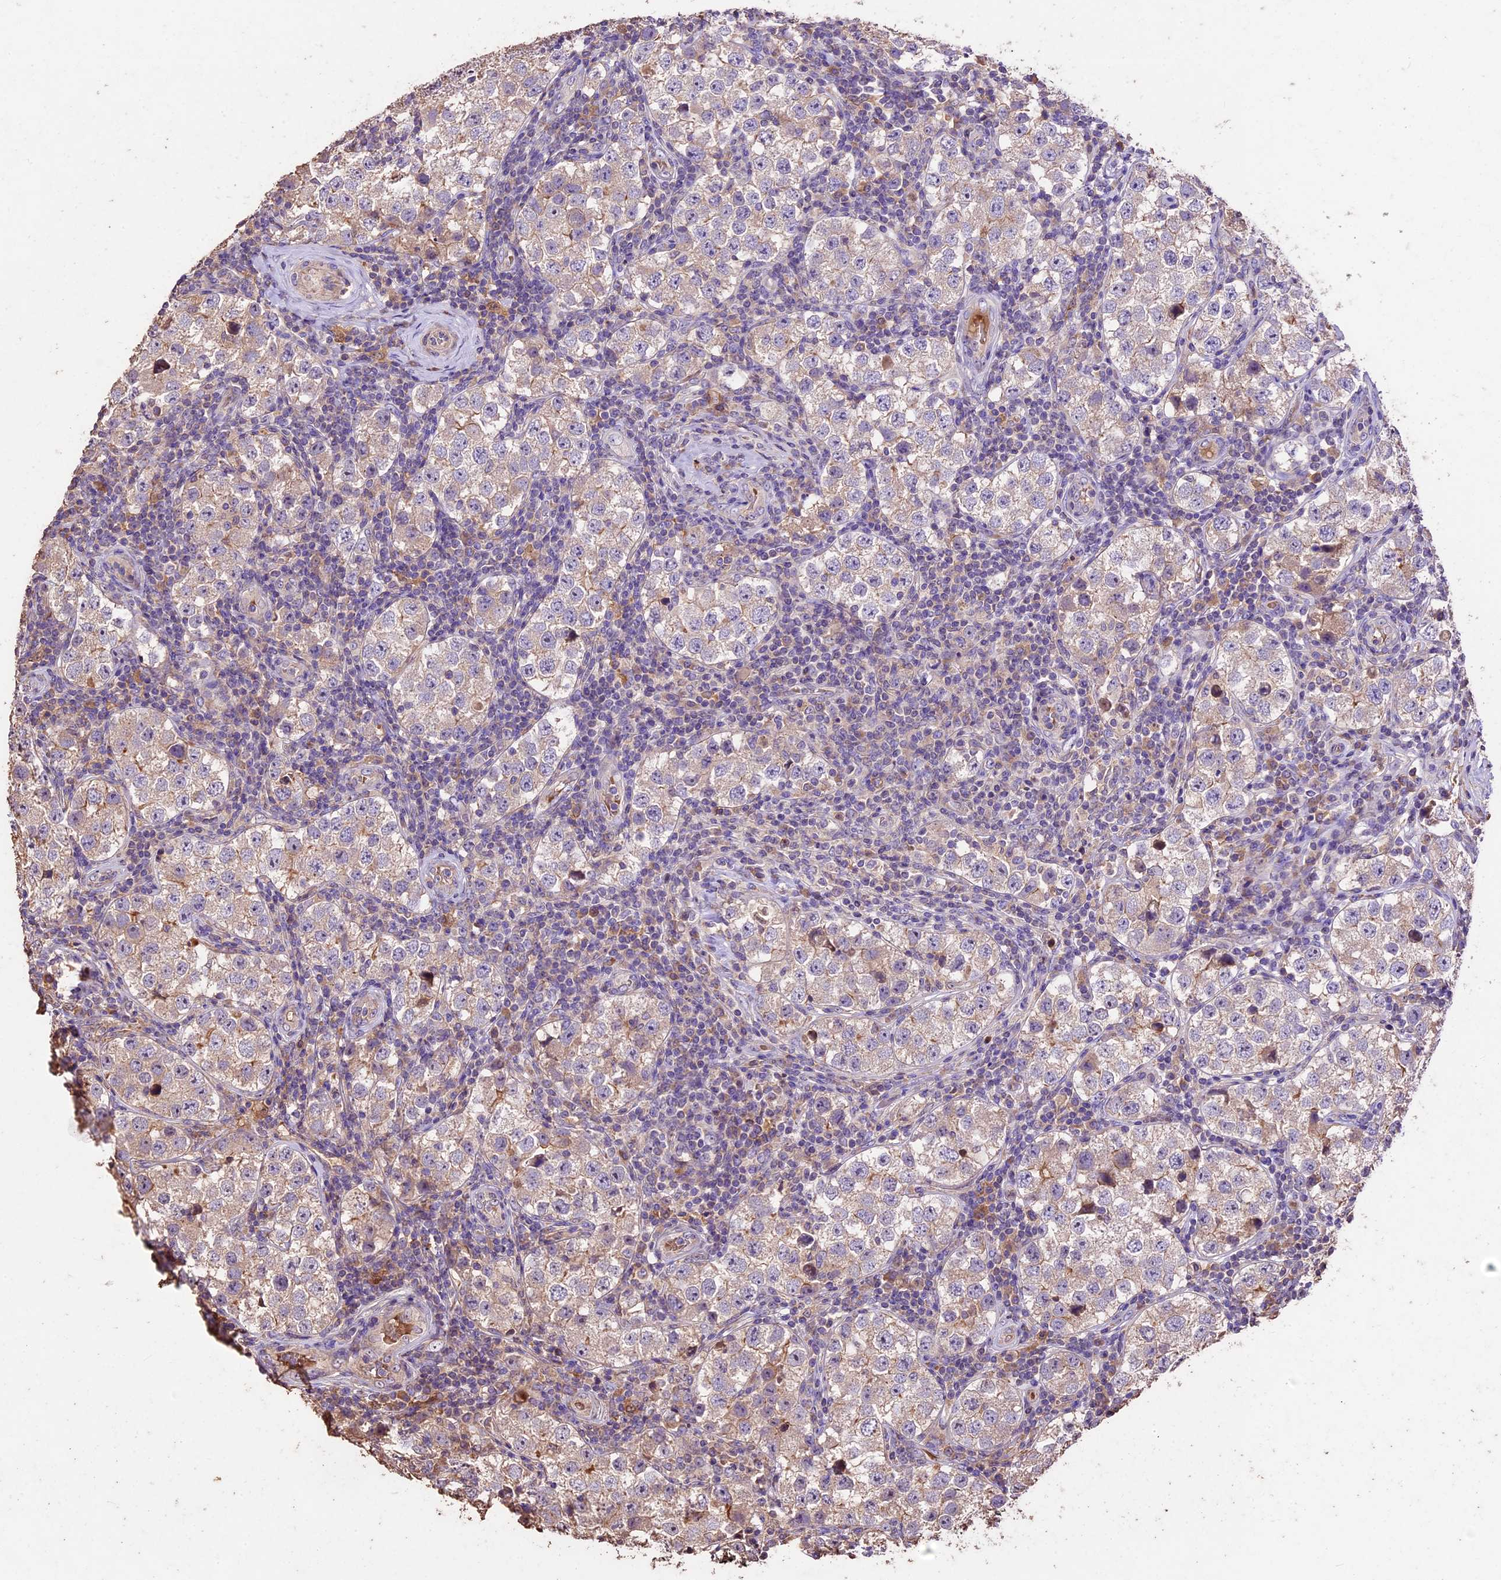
{"staining": {"intensity": "weak", "quantity": "25%-75%", "location": "cytoplasmic/membranous"}, "tissue": "testis cancer", "cell_type": "Tumor cells", "image_type": "cancer", "snomed": [{"axis": "morphology", "description": "Seminoma, NOS"}, {"axis": "topography", "description": "Testis"}], "caption": "A histopathology image of testis seminoma stained for a protein demonstrates weak cytoplasmic/membranous brown staining in tumor cells. Immunohistochemistry stains the protein in brown and the nuclei are stained blue.", "gene": "CRLF1", "patient": {"sex": "male", "age": 34}}